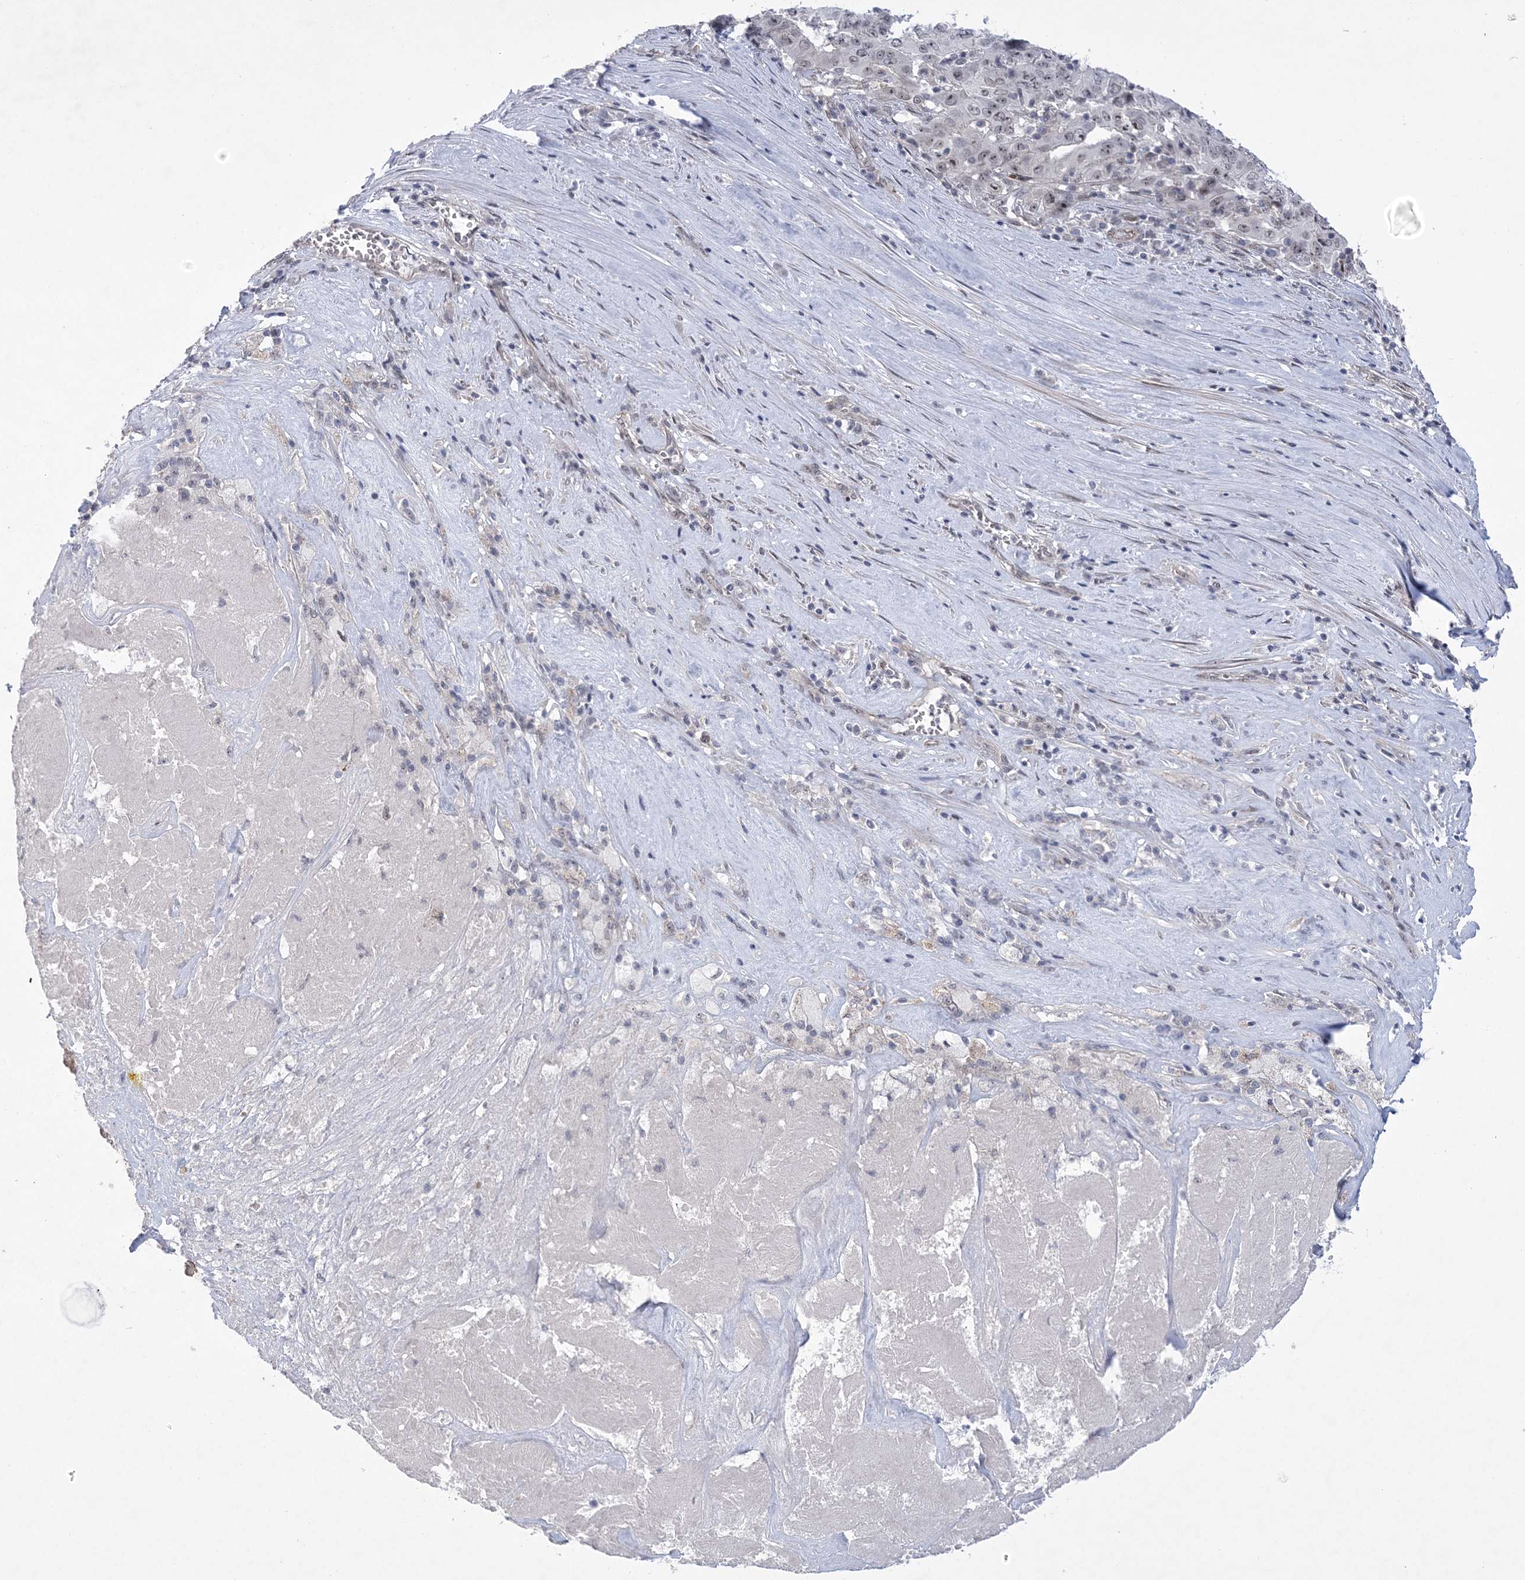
{"staining": {"intensity": "weak", "quantity": "<25%", "location": "nuclear"}, "tissue": "pancreatic cancer", "cell_type": "Tumor cells", "image_type": "cancer", "snomed": [{"axis": "morphology", "description": "Adenocarcinoma, NOS"}, {"axis": "topography", "description": "Pancreas"}], "caption": "The image exhibits no staining of tumor cells in pancreatic cancer (adenocarcinoma). (Brightfield microscopy of DAB (3,3'-diaminobenzidine) immunohistochemistry at high magnification).", "gene": "HOMEZ", "patient": {"sex": "male", "age": 63}}